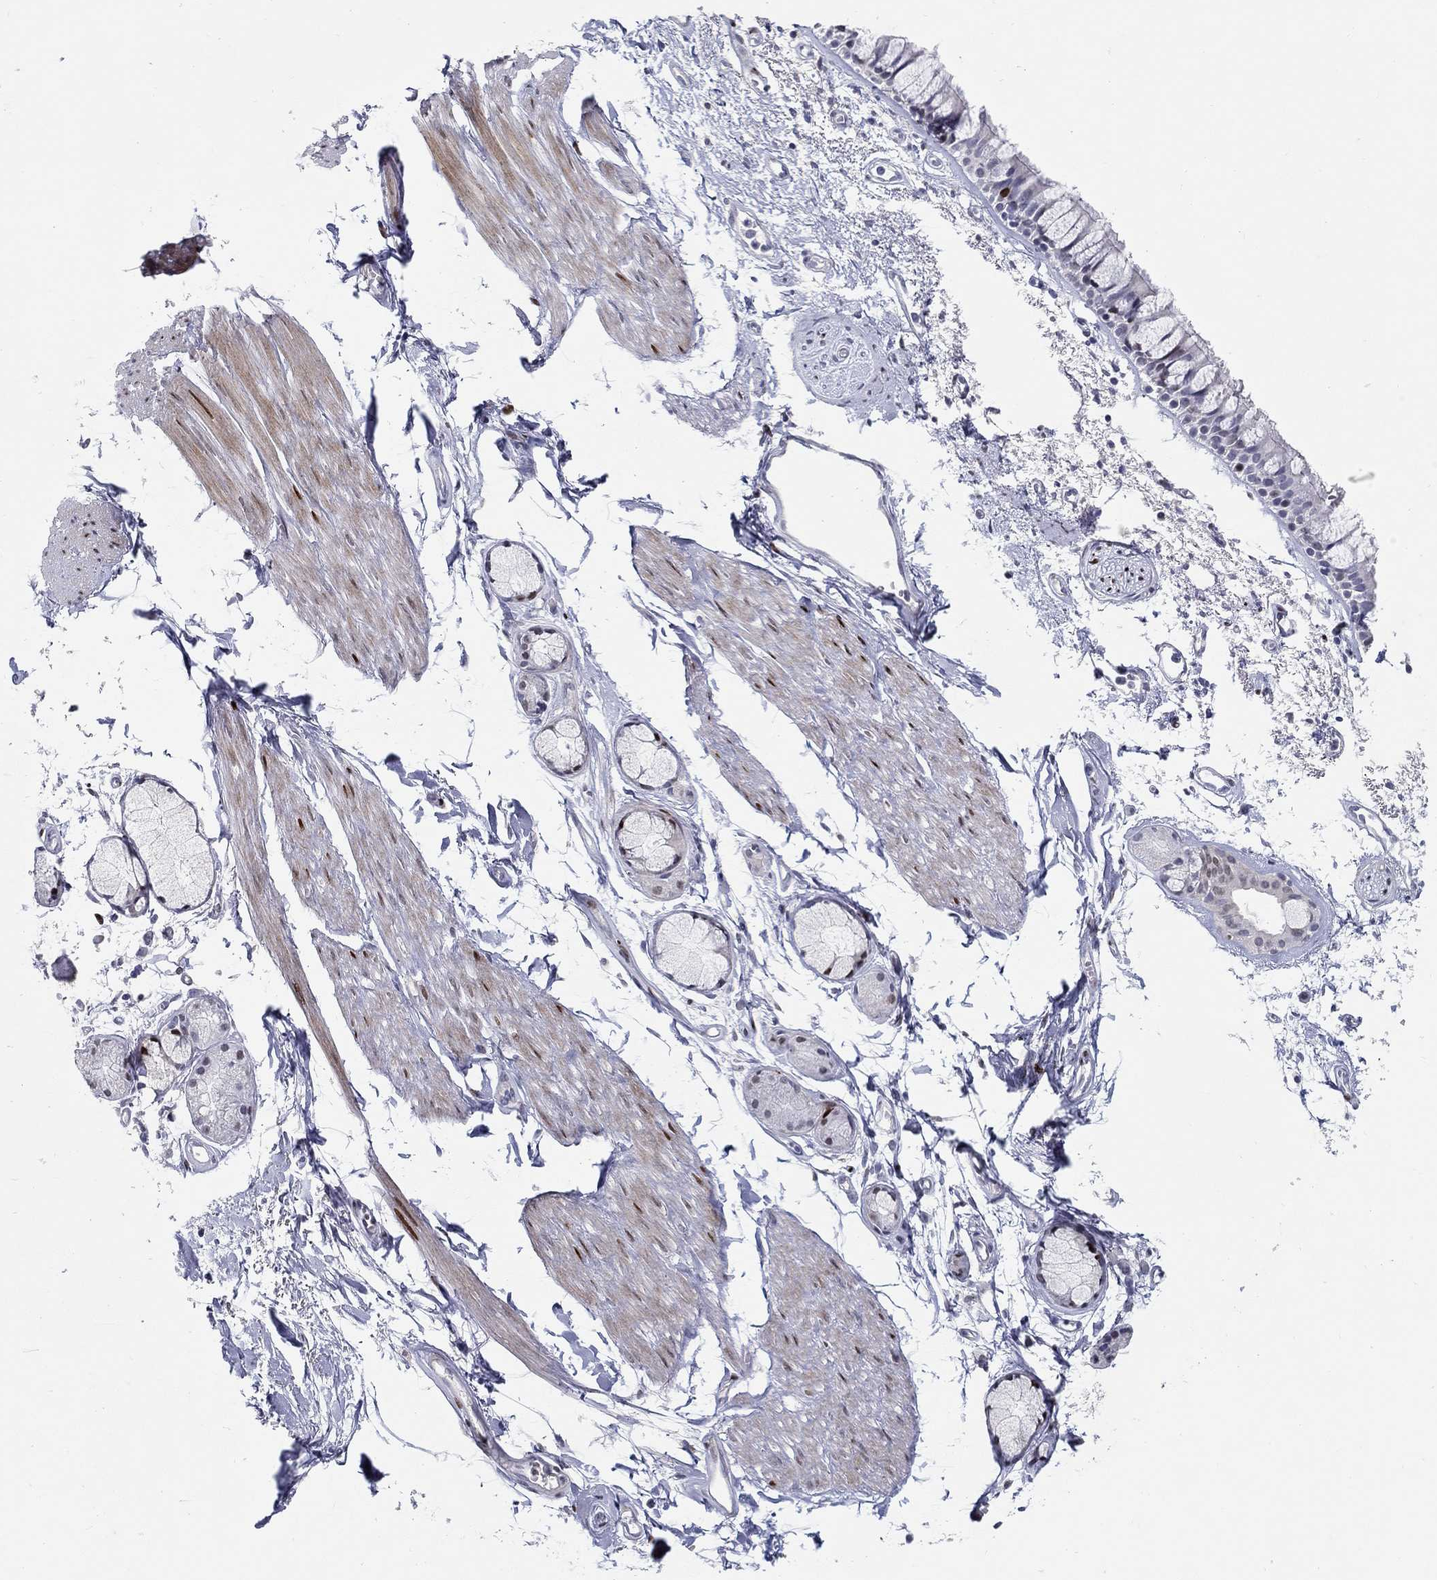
{"staining": {"intensity": "strong", "quantity": "<25%", "location": "nuclear"}, "tissue": "bronchus", "cell_type": "Respiratory epithelial cells", "image_type": "normal", "snomed": [{"axis": "morphology", "description": "Normal tissue, NOS"}, {"axis": "topography", "description": "Cartilage tissue"}, {"axis": "topography", "description": "Bronchus"}], "caption": "This micrograph exhibits immunohistochemistry (IHC) staining of unremarkable bronchus, with medium strong nuclear expression in approximately <25% of respiratory epithelial cells.", "gene": "RAPGEF5", "patient": {"sex": "male", "age": 66}}